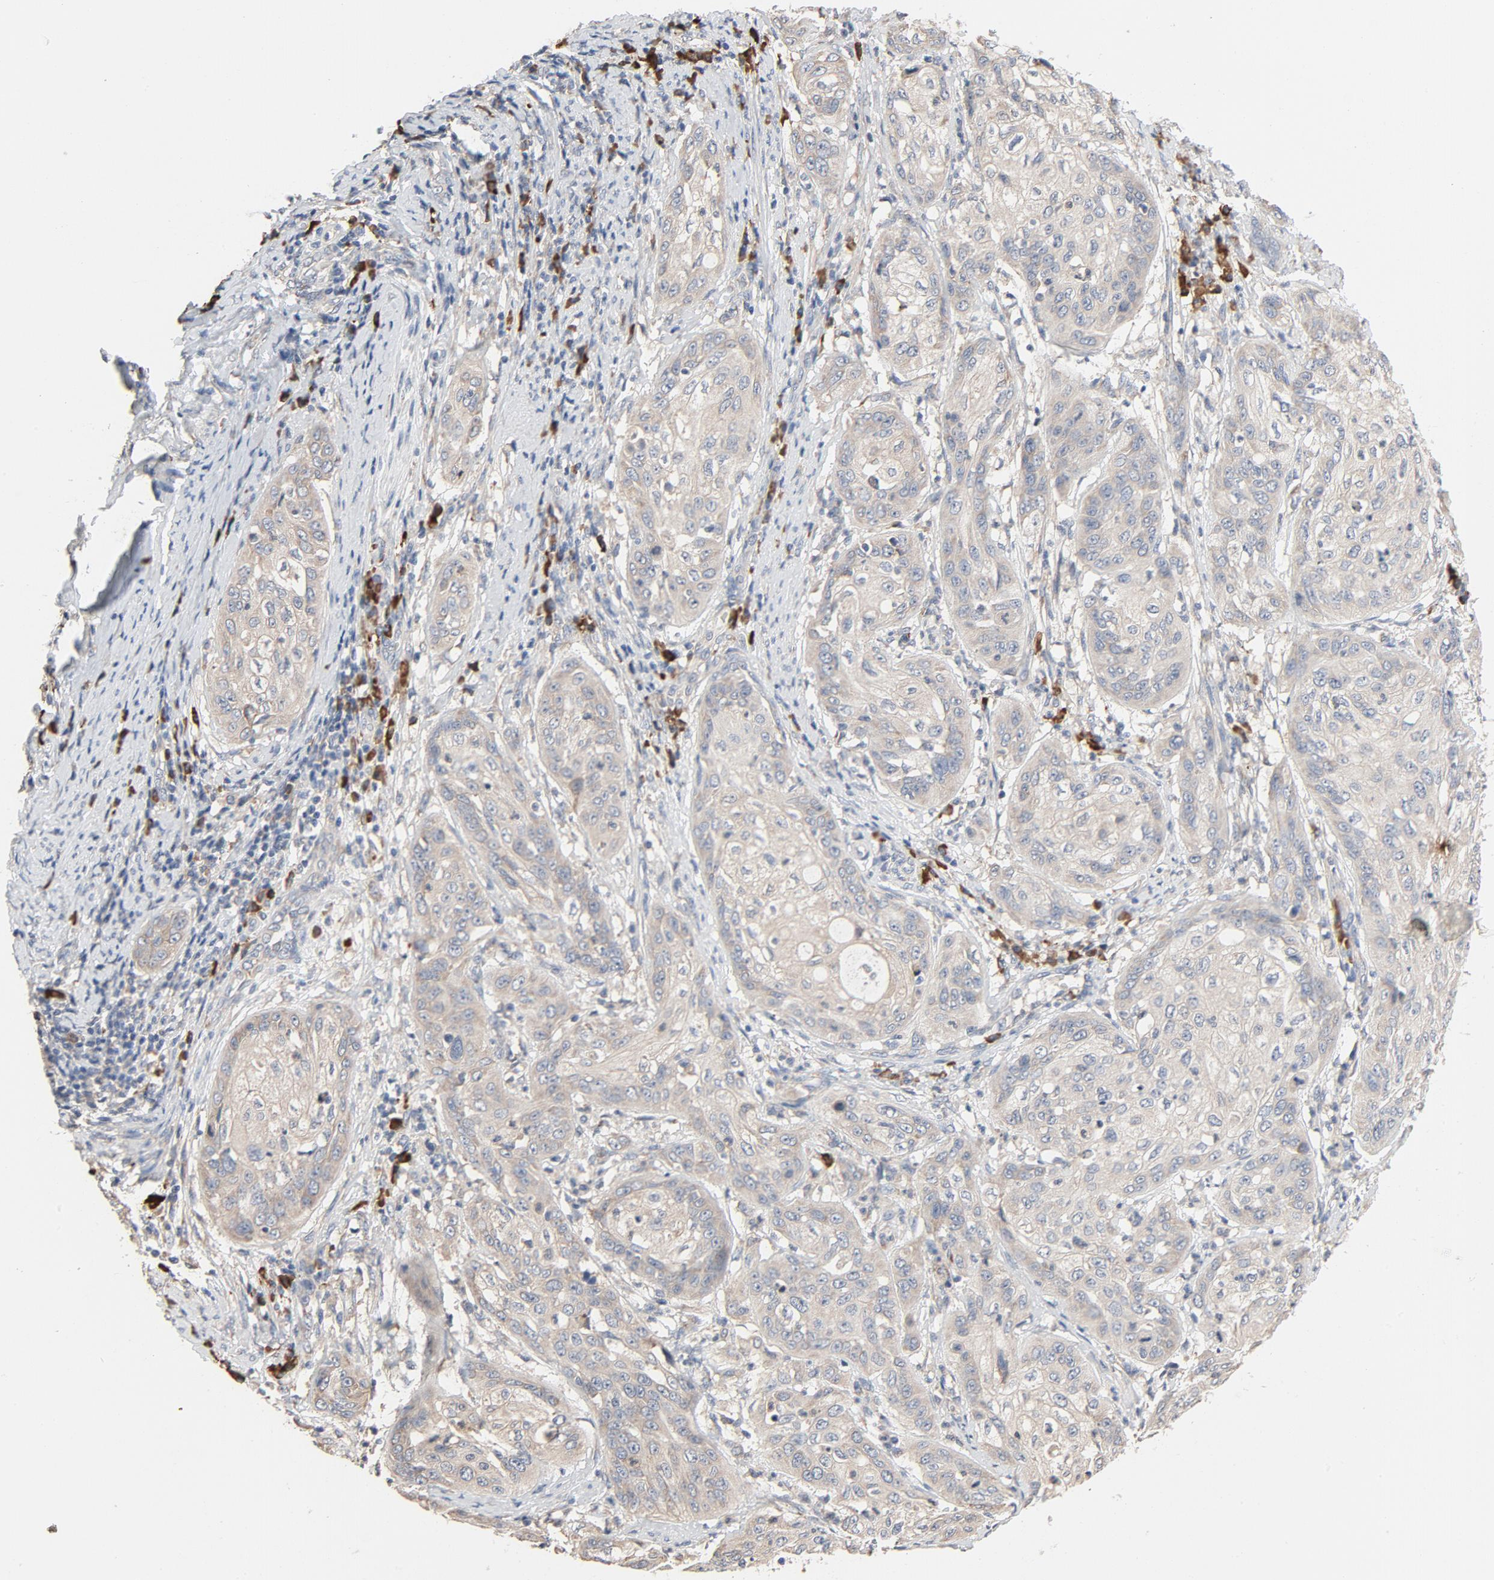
{"staining": {"intensity": "weak", "quantity": "25%-75%", "location": "cytoplasmic/membranous"}, "tissue": "cervical cancer", "cell_type": "Tumor cells", "image_type": "cancer", "snomed": [{"axis": "morphology", "description": "Squamous cell carcinoma, NOS"}, {"axis": "topography", "description": "Cervix"}], "caption": "The histopathology image exhibits staining of squamous cell carcinoma (cervical), revealing weak cytoplasmic/membranous protein positivity (brown color) within tumor cells. The staining is performed using DAB brown chromogen to label protein expression. The nuclei are counter-stained blue using hematoxylin.", "gene": "TLR4", "patient": {"sex": "female", "age": 41}}